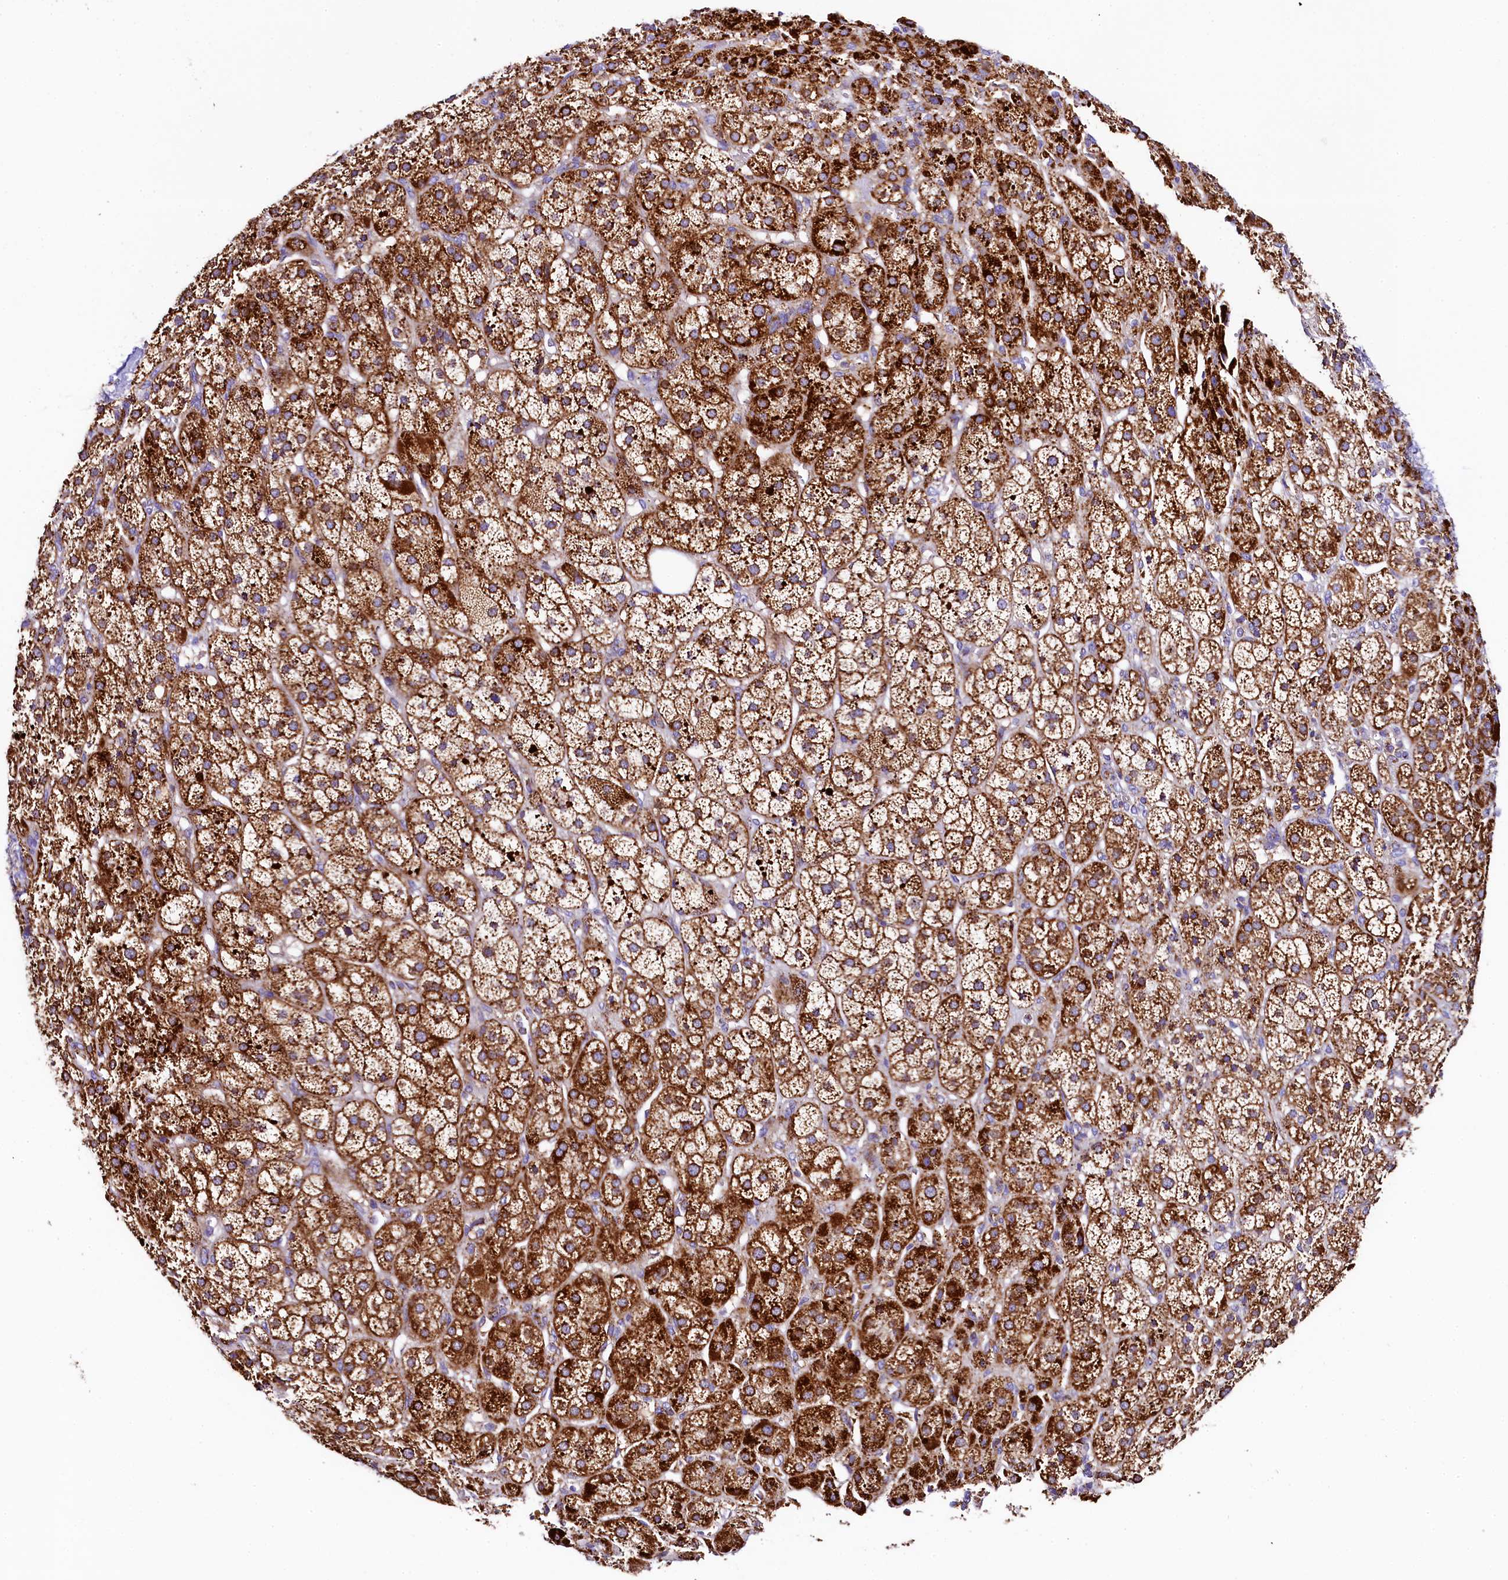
{"staining": {"intensity": "strong", "quantity": "25%-75%", "location": "cytoplasmic/membranous"}, "tissue": "adrenal gland", "cell_type": "Glandular cells", "image_type": "normal", "snomed": [{"axis": "morphology", "description": "Normal tissue, NOS"}, {"axis": "topography", "description": "Adrenal gland"}], "caption": "The photomicrograph reveals immunohistochemical staining of normal adrenal gland. There is strong cytoplasmic/membranous expression is identified in about 25%-75% of glandular cells.", "gene": "CLYBL", "patient": {"sex": "female", "age": 57}}